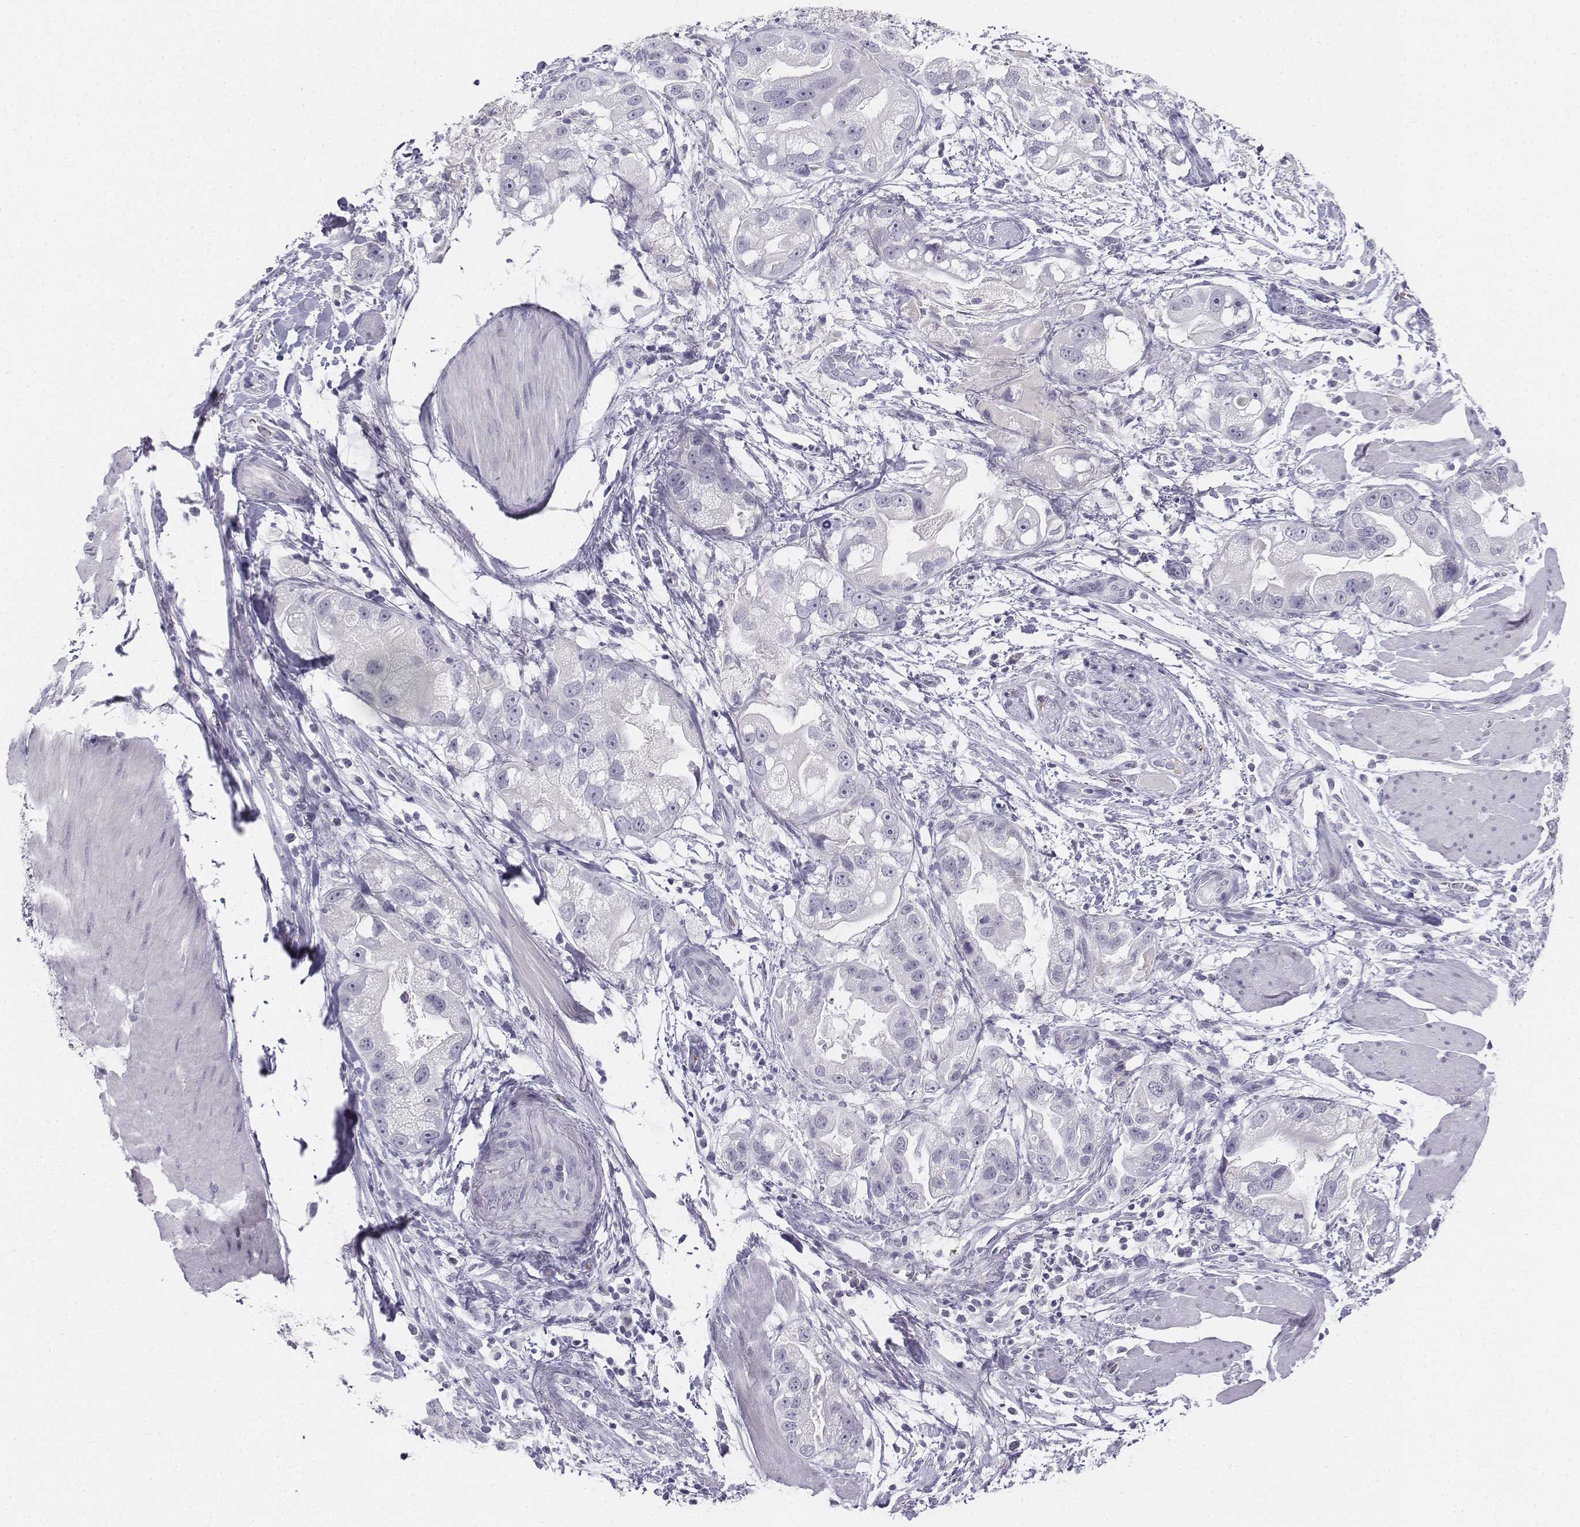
{"staining": {"intensity": "negative", "quantity": "none", "location": "none"}, "tissue": "stomach cancer", "cell_type": "Tumor cells", "image_type": "cancer", "snomed": [{"axis": "morphology", "description": "Adenocarcinoma, NOS"}, {"axis": "topography", "description": "Stomach"}], "caption": "Tumor cells show no significant expression in stomach cancer.", "gene": "TH", "patient": {"sex": "male", "age": 59}}